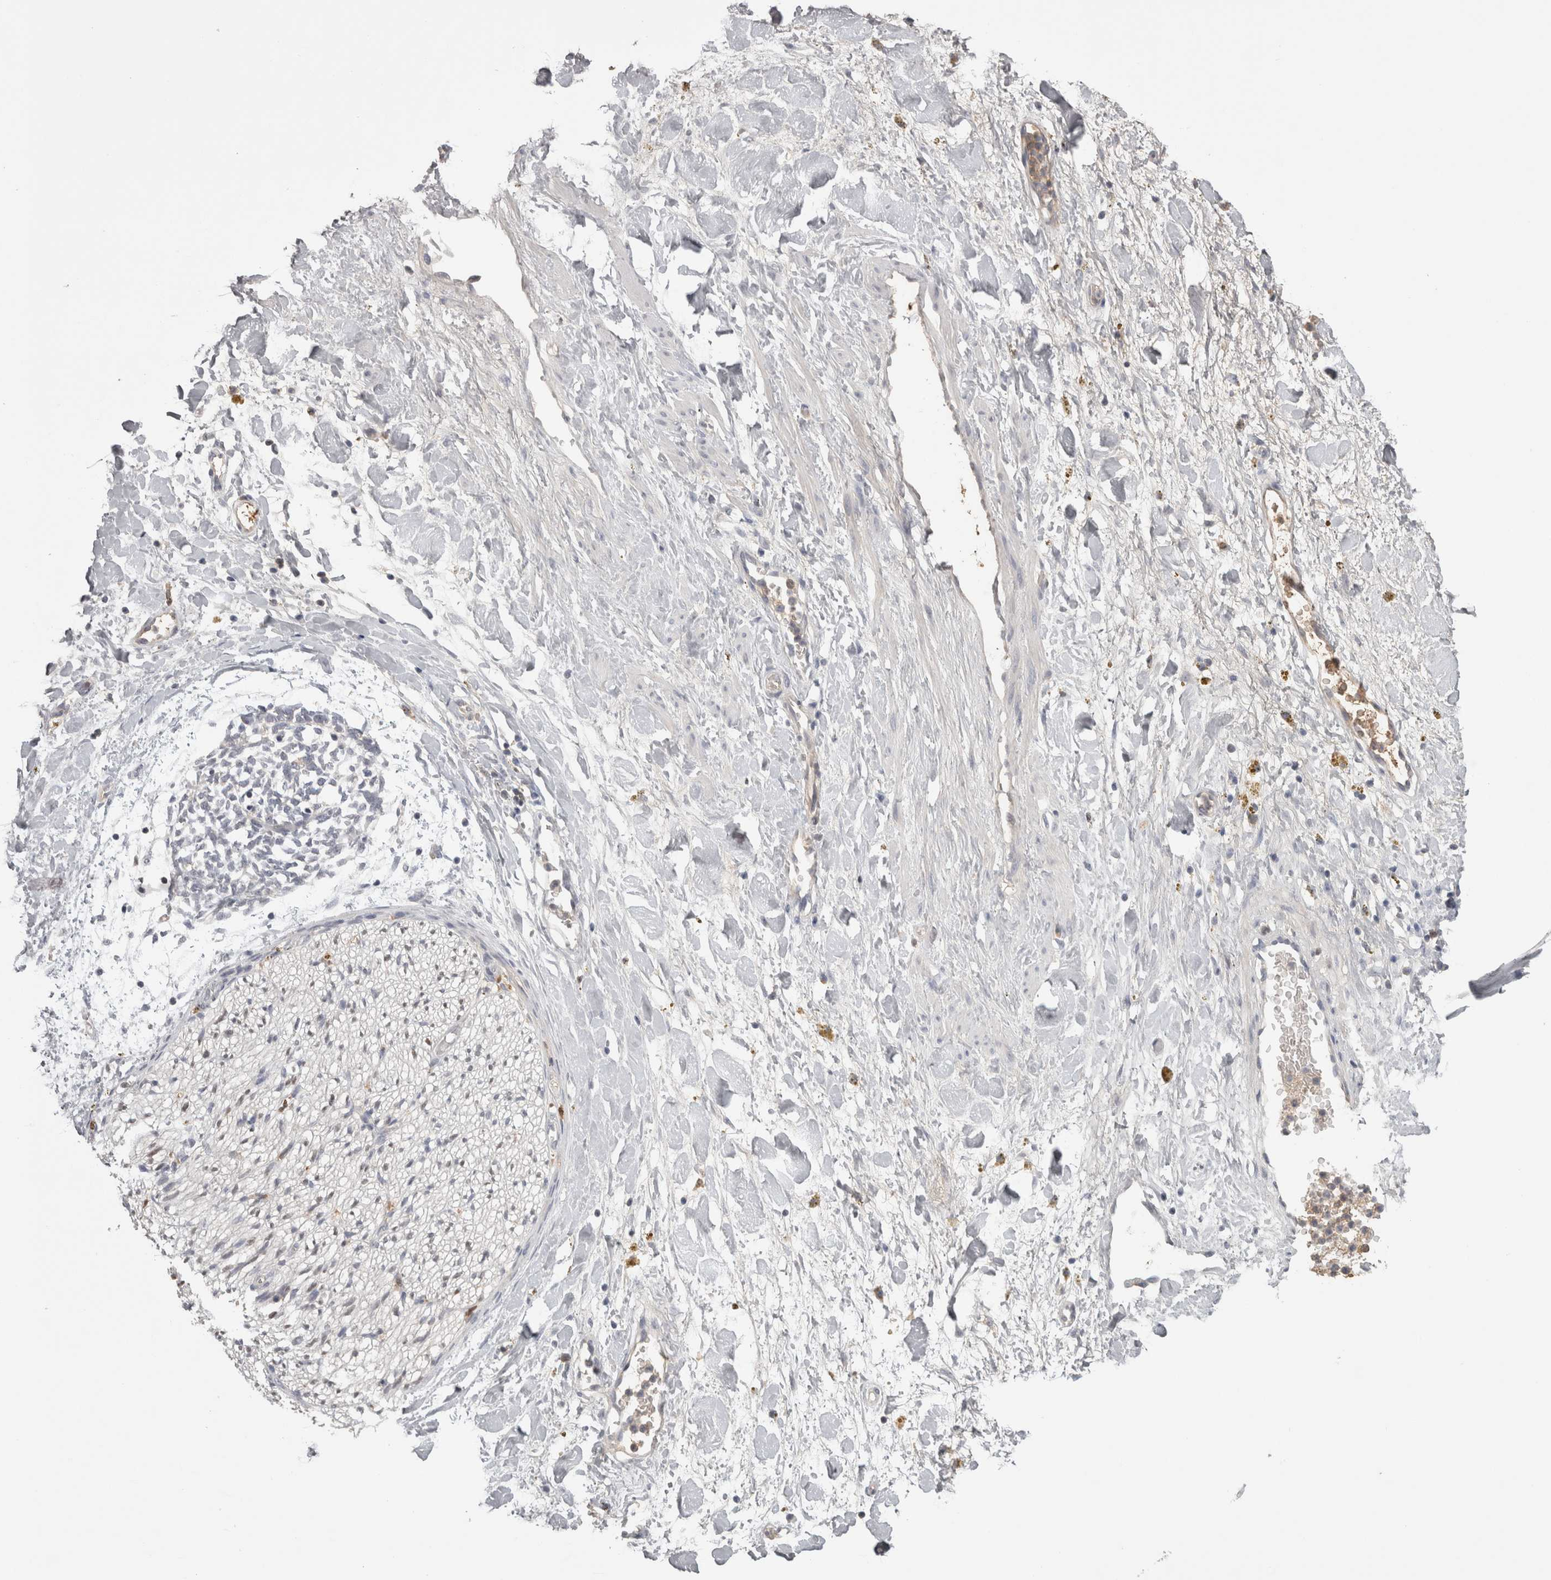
{"staining": {"intensity": "moderate", "quantity": "25%-75%", "location": "cytoplasmic/membranous"}, "tissue": "adipose tissue", "cell_type": "Adipocytes", "image_type": "normal", "snomed": [{"axis": "morphology", "description": "Normal tissue, NOS"}, {"axis": "topography", "description": "Kidney"}, {"axis": "topography", "description": "Peripheral nerve tissue"}], "caption": "Benign adipose tissue exhibits moderate cytoplasmic/membranous expression in approximately 25%-75% of adipocytes, visualized by immunohistochemistry. The staining was performed using DAB (3,3'-diaminobenzidine) to visualize the protein expression in brown, while the nuclei were stained in blue with hematoxylin (Magnification: 20x).", "gene": "SAA4", "patient": {"sex": "male", "age": 7}}